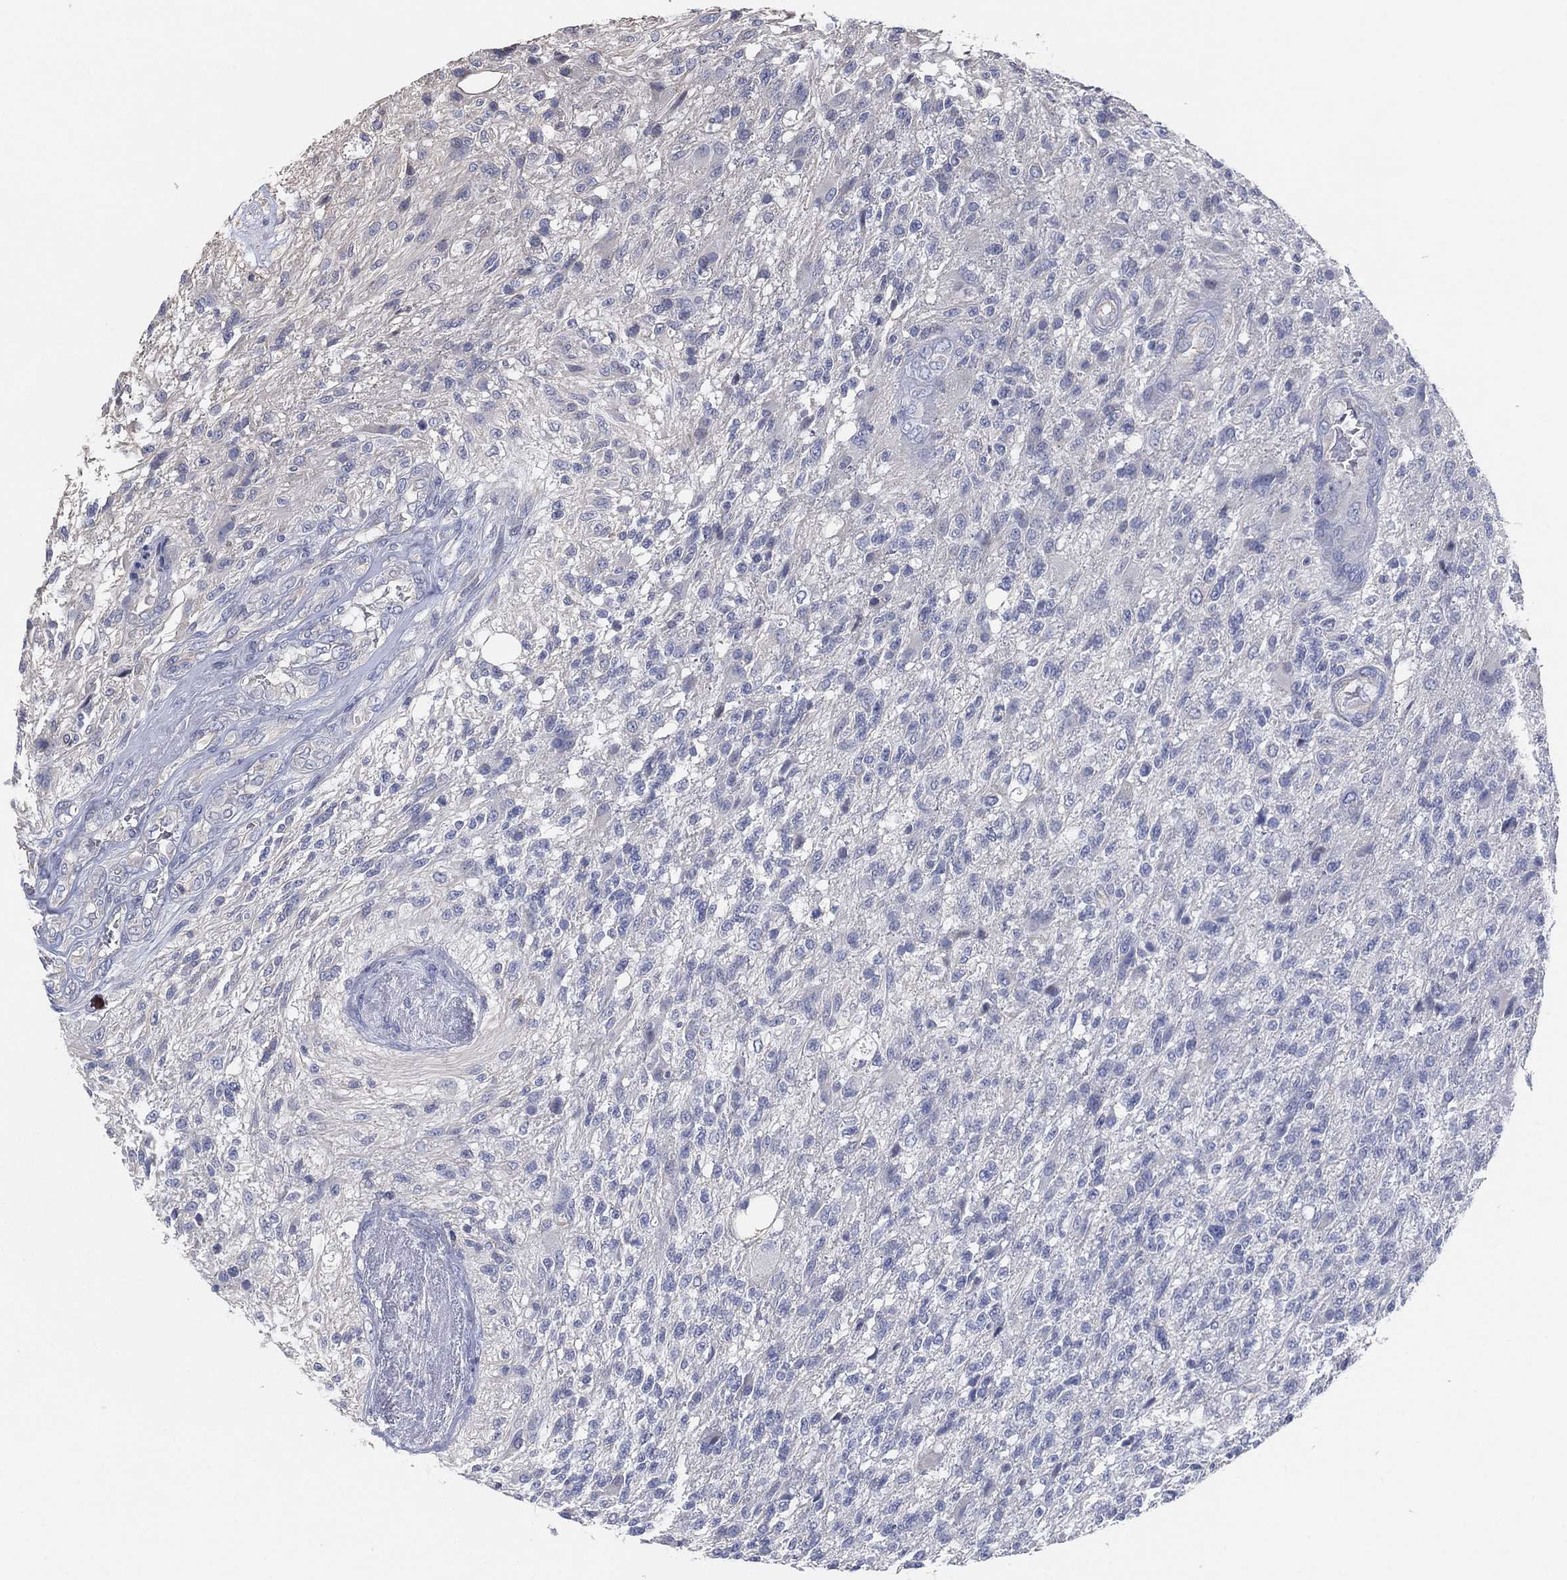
{"staining": {"intensity": "negative", "quantity": "none", "location": "none"}, "tissue": "glioma", "cell_type": "Tumor cells", "image_type": "cancer", "snomed": [{"axis": "morphology", "description": "Glioma, malignant, High grade"}, {"axis": "topography", "description": "Brain"}], "caption": "Human glioma stained for a protein using immunohistochemistry (IHC) shows no staining in tumor cells.", "gene": "CFTR", "patient": {"sex": "male", "age": 56}}